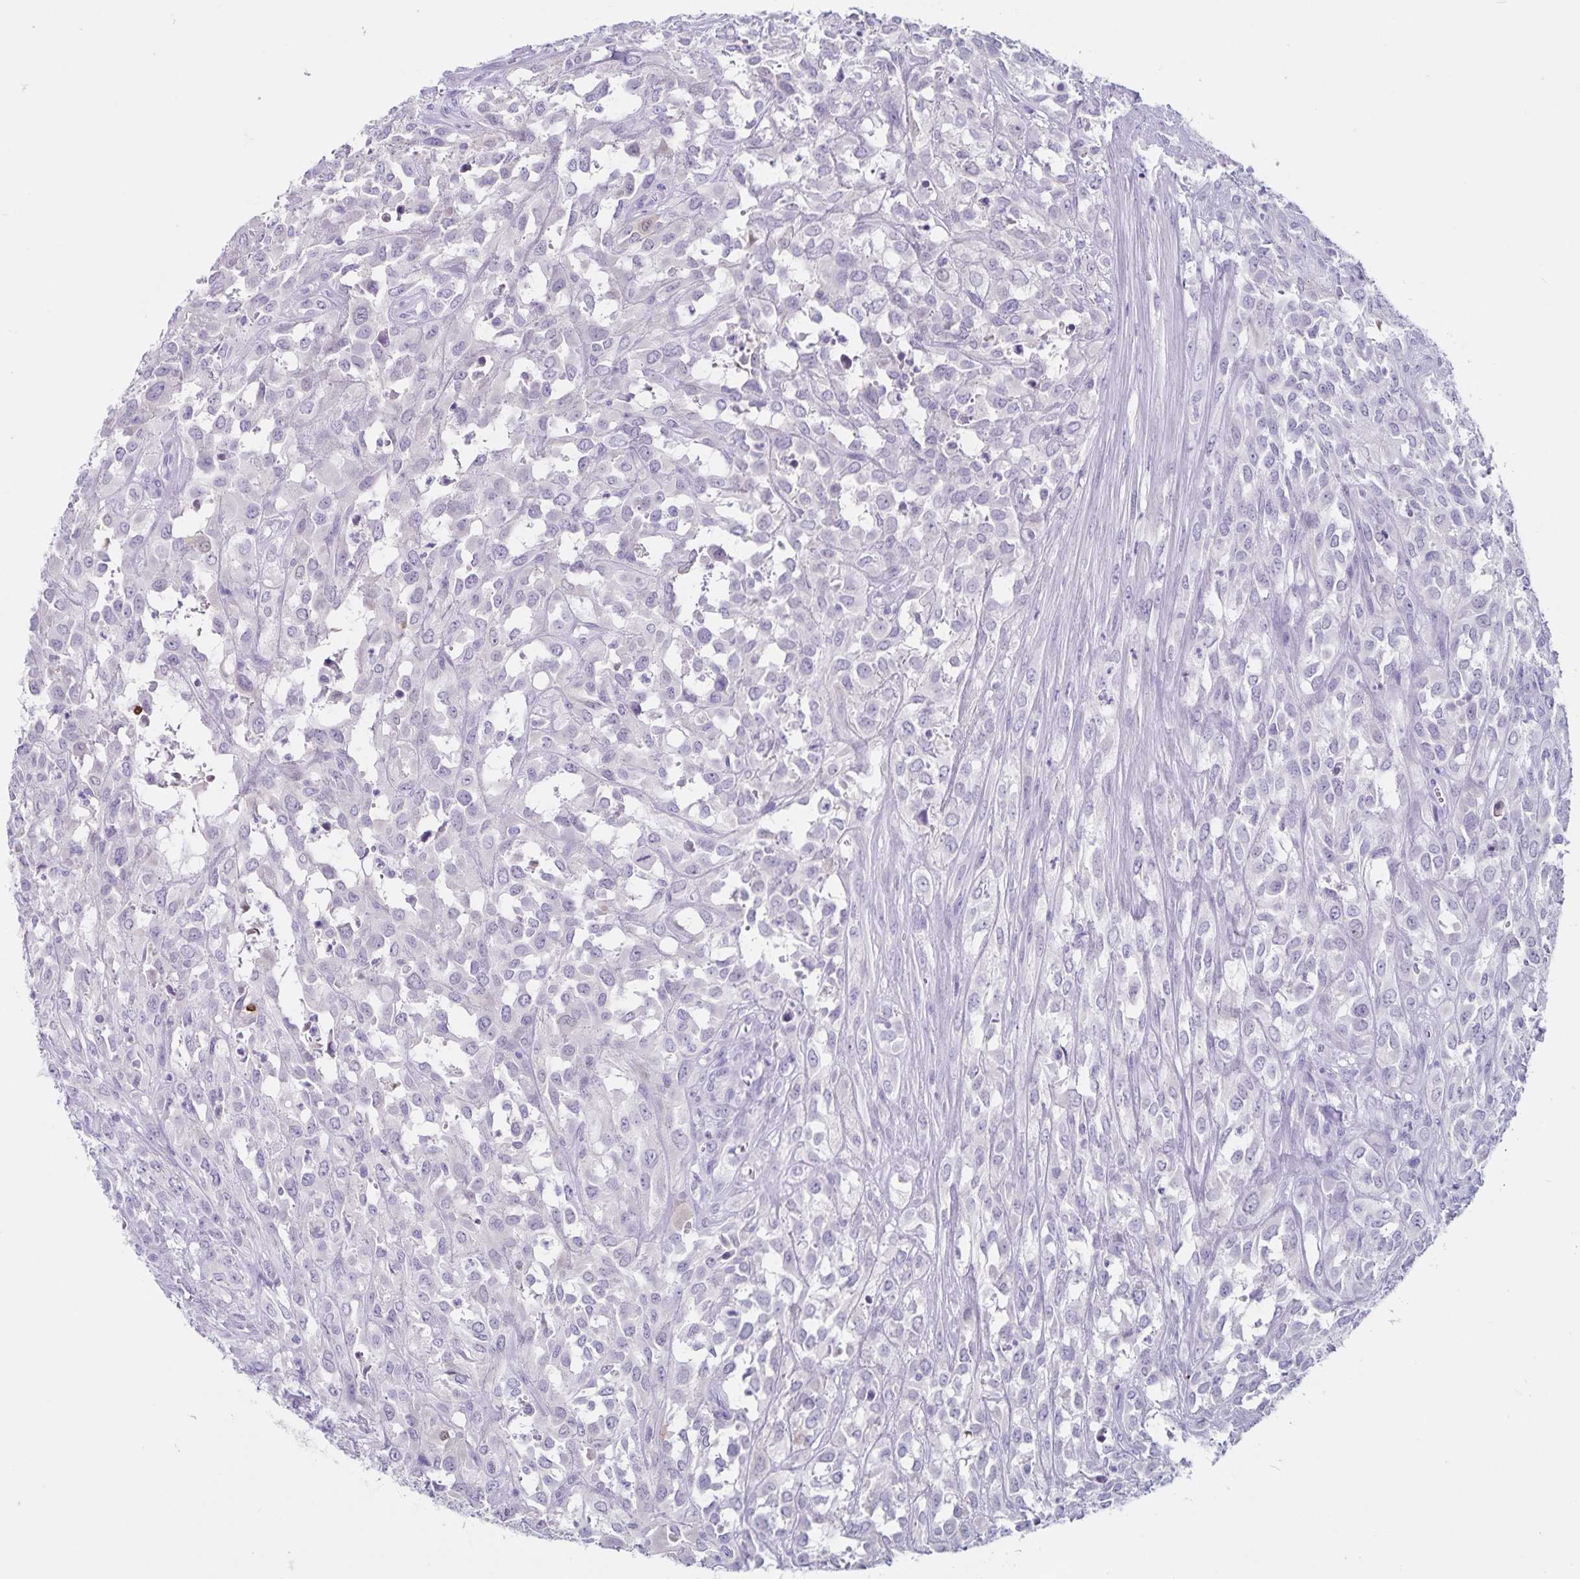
{"staining": {"intensity": "negative", "quantity": "none", "location": "none"}, "tissue": "urothelial cancer", "cell_type": "Tumor cells", "image_type": "cancer", "snomed": [{"axis": "morphology", "description": "Urothelial carcinoma, High grade"}, {"axis": "topography", "description": "Urinary bladder"}], "caption": "This image is of urothelial cancer stained with immunohistochemistry to label a protein in brown with the nuclei are counter-stained blue. There is no staining in tumor cells. (Stains: DAB IHC with hematoxylin counter stain, Microscopy: brightfield microscopy at high magnification).", "gene": "GNLY", "patient": {"sex": "male", "age": 67}}